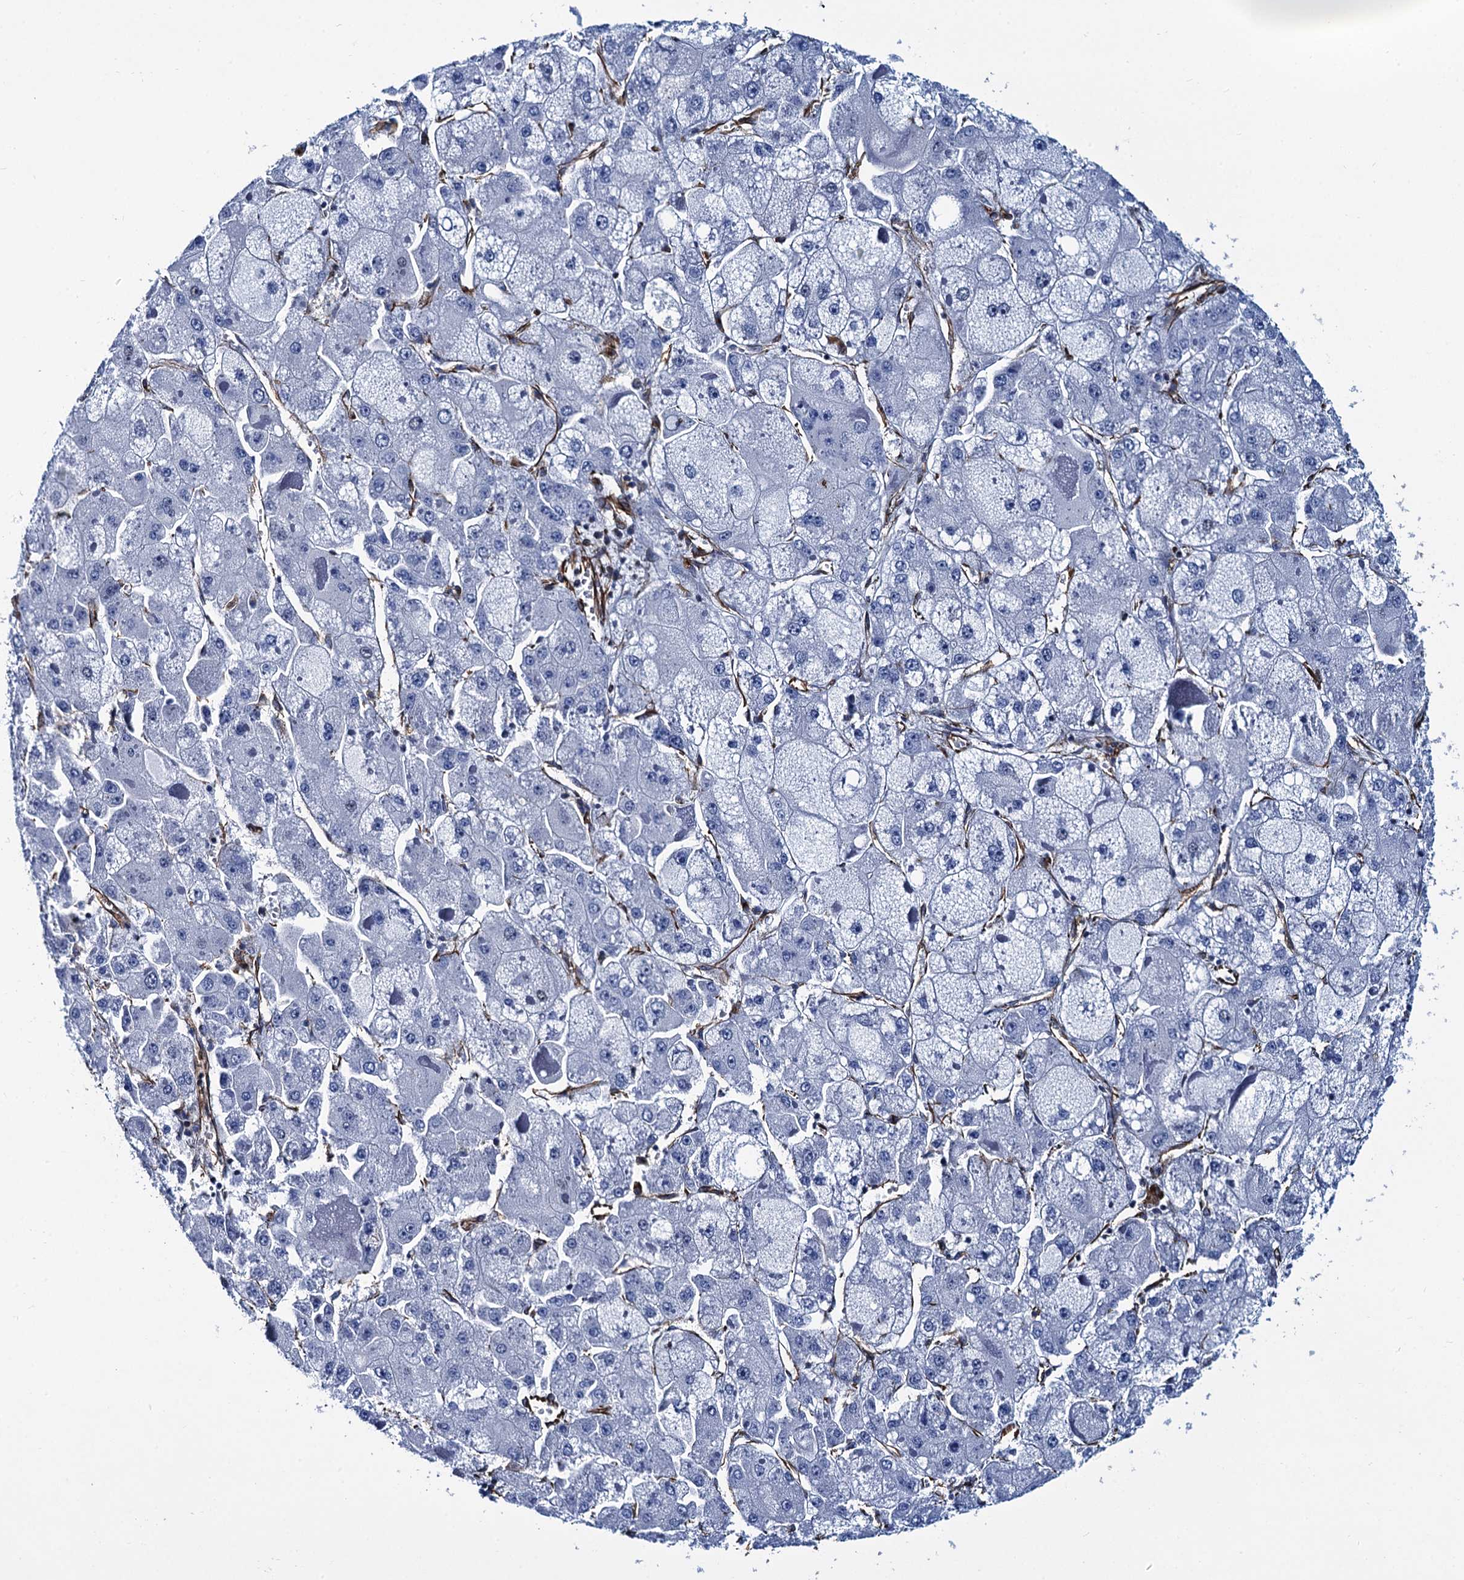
{"staining": {"intensity": "negative", "quantity": "none", "location": "none"}, "tissue": "liver cancer", "cell_type": "Tumor cells", "image_type": "cancer", "snomed": [{"axis": "morphology", "description": "Carcinoma, Hepatocellular, NOS"}, {"axis": "topography", "description": "Liver"}], "caption": "A histopathology image of liver hepatocellular carcinoma stained for a protein exhibits no brown staining in tumor cells.", "gene": "PGM2", "patient": {"sex": "female", "age": 73}}